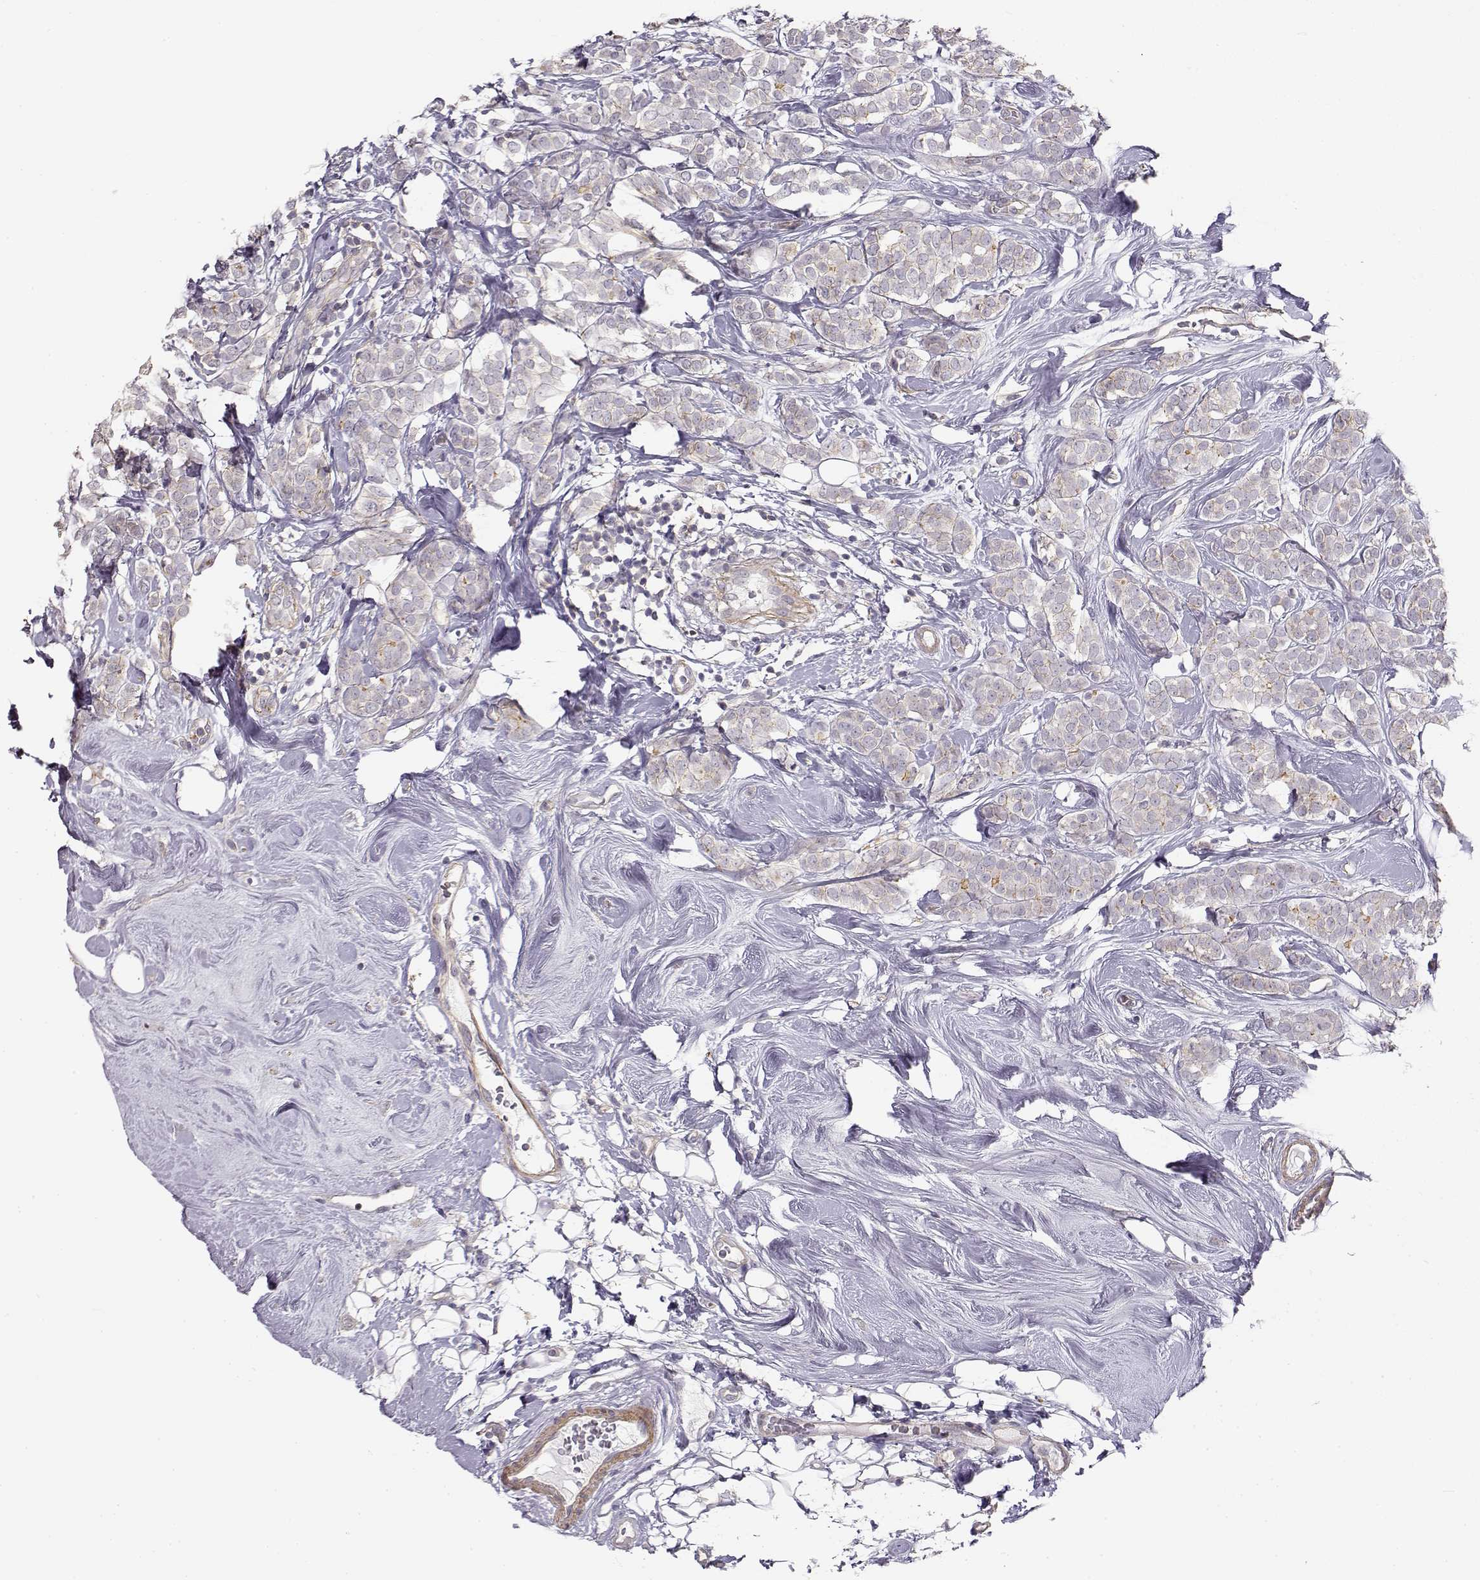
{"staining": {"intensity": "negative", "quantity": "none", "location": "none"}, "tissue": "breast cancer", "cell_type": "Tumor cells", "image_type": "cancer", "snomed": [{"axis": "morphology", "description": "Lobular carcinoma"}, {"axis": "topography", "description": "Breast"}], "caption": "An IHC photomicrograph of breast cancer (lobular carcinoma) is shown. There is no staining in tumor cells of breast cancer (lobular carcinoma).", "gene": "DAPL1", "patient": {"sex": "female", "age": 49}}